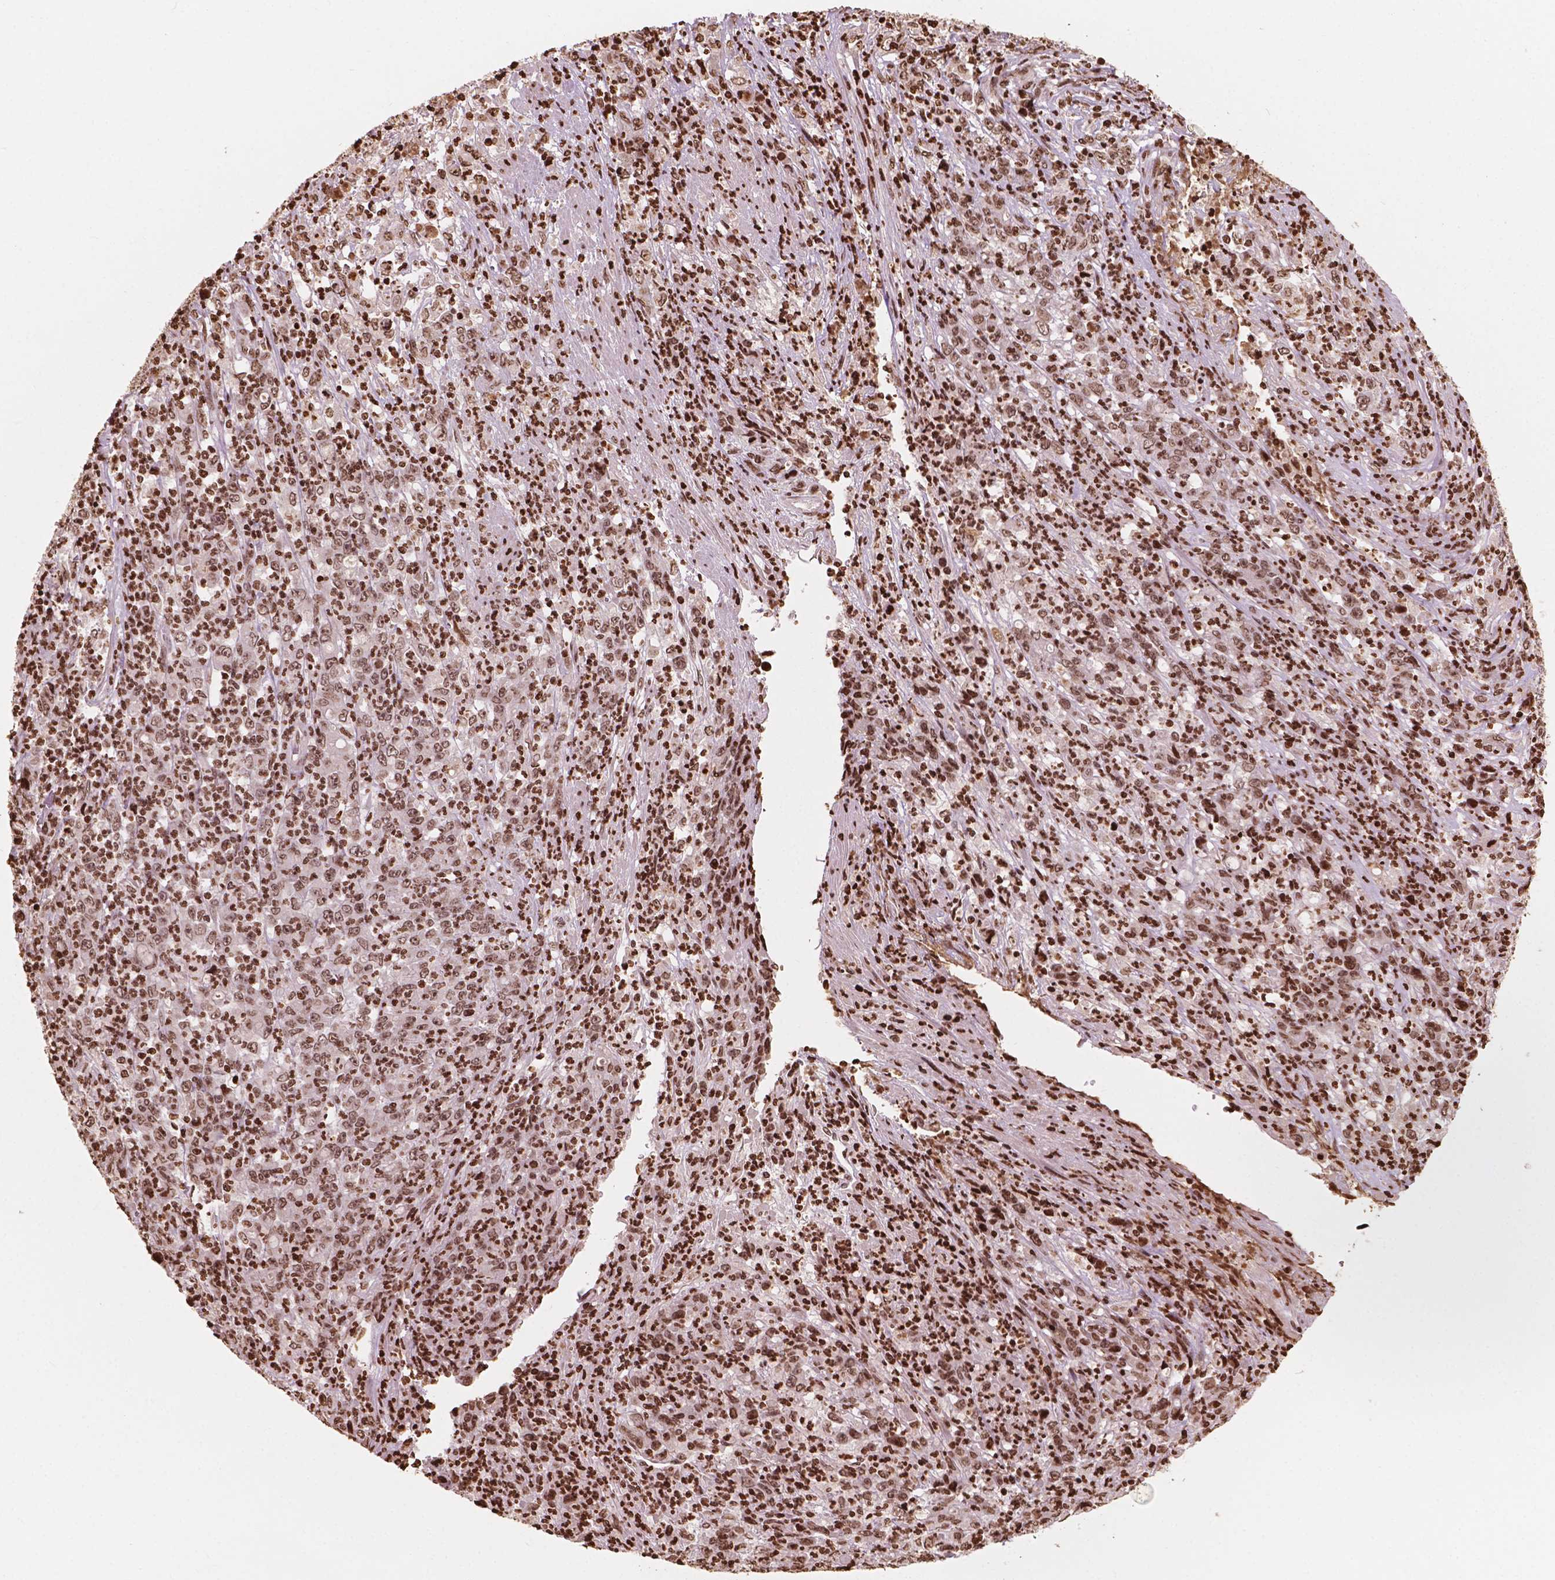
{"staining": {"intensity": "moderate", "quantity": ">75%", "location": "nuclear"}, "tissue": "stomach cancer", "cell_type": "Tumor cells", "image_type": "cancer", "snomed": [{"axis": "morphology", "description": "Adenocarcinoma, NOS"}, {"axis": "topography", "description": "Stomach, lower"}], "caption": "Stomach cancer (adenocarcinoma) was stained to show a protein in brown. There is medium levels of moderate nuclear expression in about >75% of tumor cells.", "gene": "H3C7", "patient": {"sex": "female", "age": 71}}